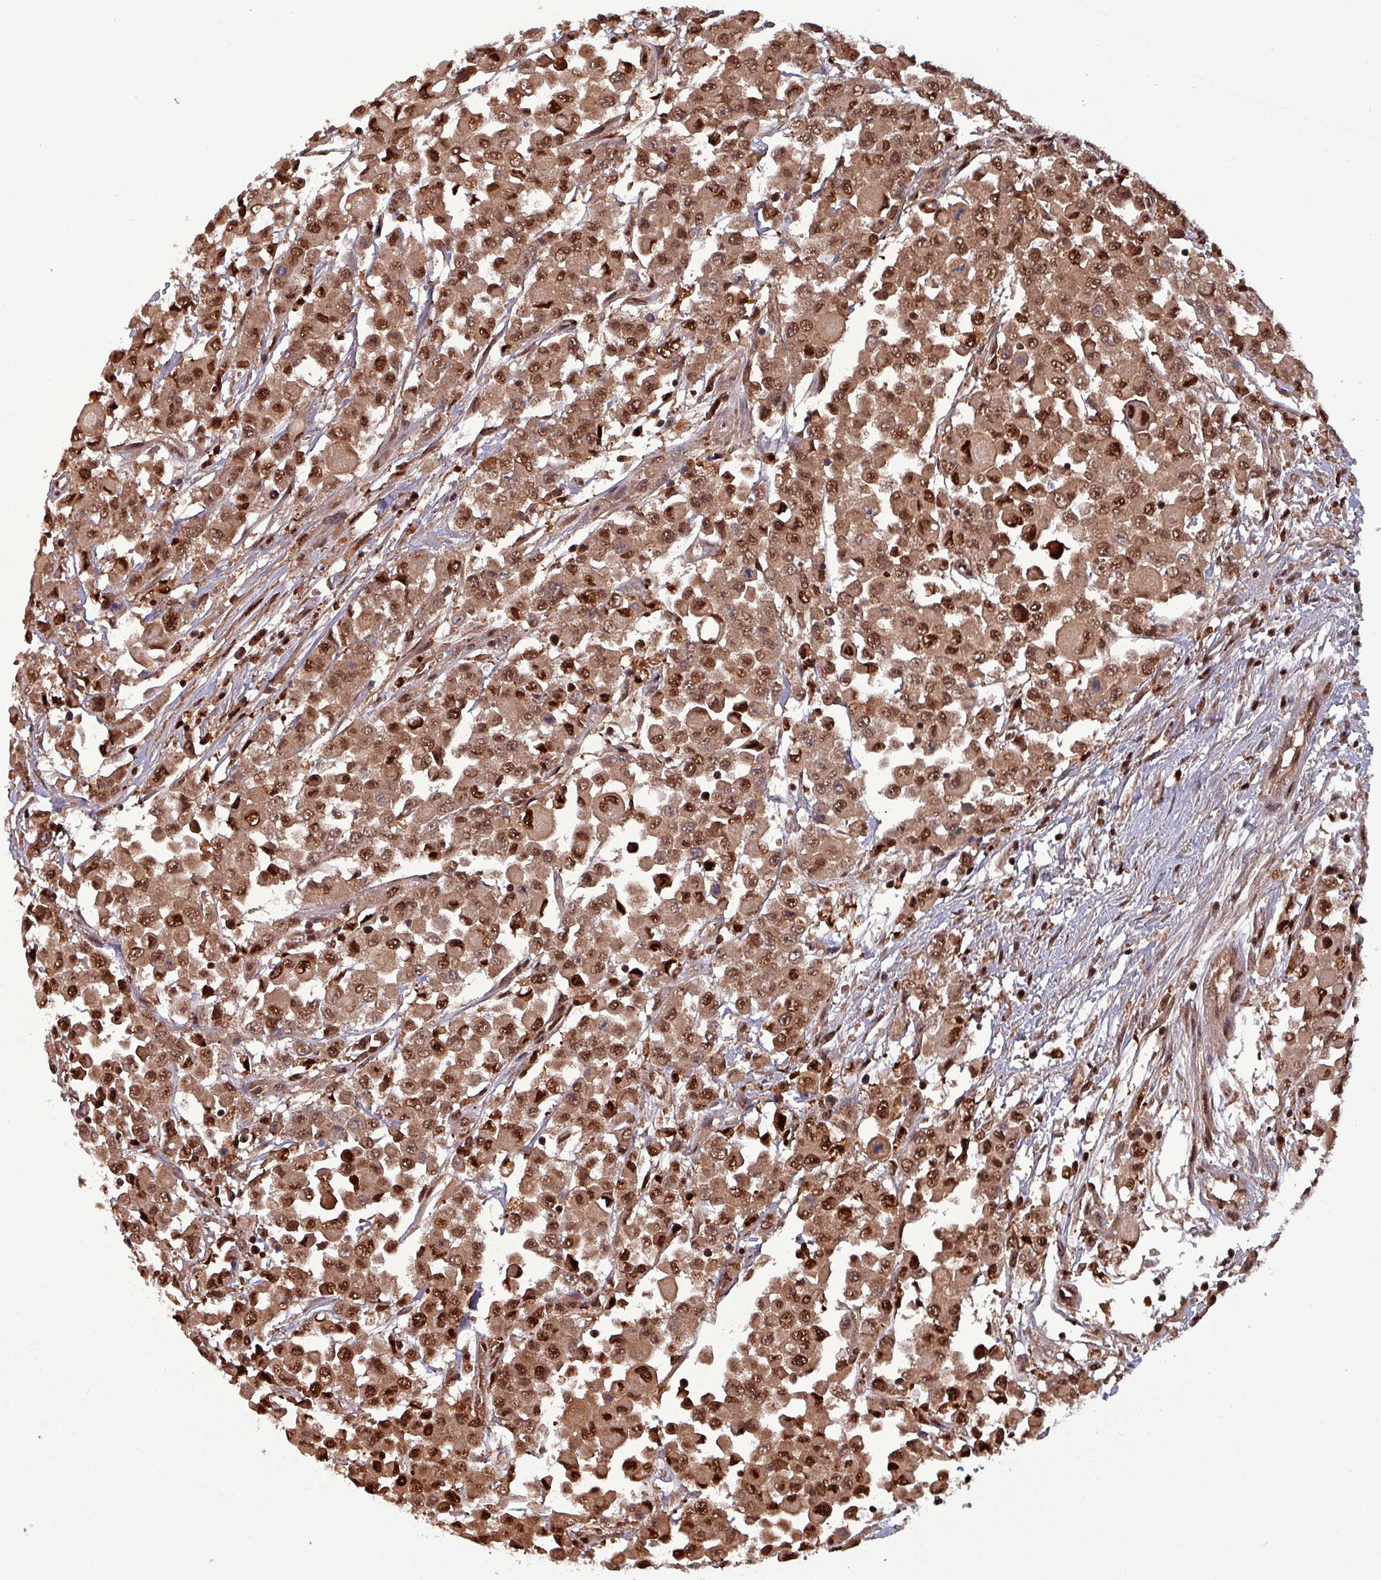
{"staining": {"intensity": "strong", "quantity": ">75%", "location": "cytoplasmic/membranous,nuclear"}, "tissue": "colorectal cancer", "cell_type": "Tumor cells", "image_type": "cancer", "snomed": [{"axis": "morphology", "description": "Adenocarcinoma, NOS"}, {"axis": "topography", "description": "Colon"}], "caption": "Immunohistochemistry (IHC) photomicrograph of neoplastic tissue: adenocarcinoma (colorectal) stained using IHC demonstrates high levels of strong protein expression localized specifically in the cytoplasmic/membranous and nuclear of tumor cells, appearing as a cytoplasmic/membranous and nuclear brown color.", "gene": "PSMB8", "patient": {"sex": "male", "age": 51}}